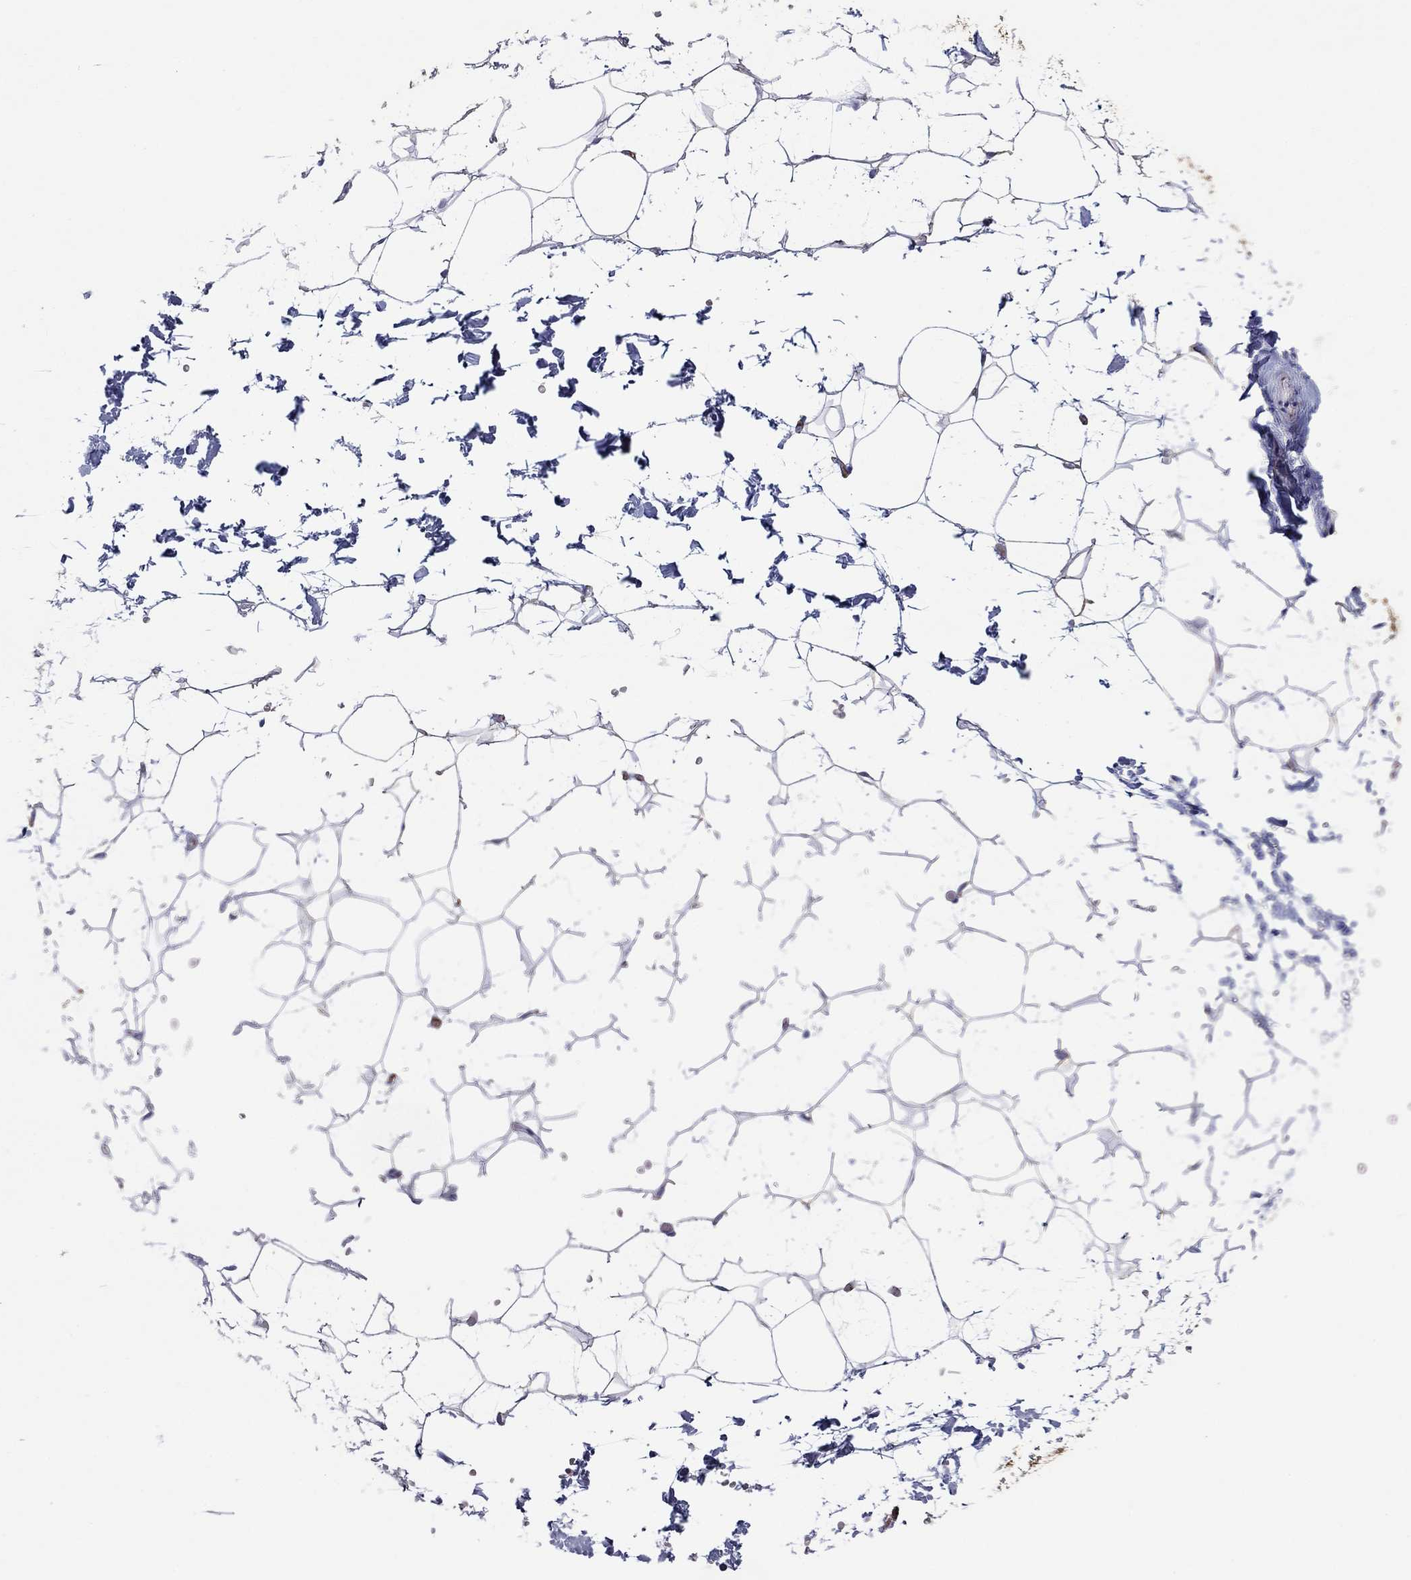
{"staining": {"intensity": "negative", "quantity": "none", "location": "none"}, "tissue": "adipose tissue", "cell_type": "Adipocytes", "image_type": "normal", "snomed": [{"axis": "morphology", "description": "Normal tissue, NOS"}, {"axis": "topography", "description": "Skin"}, {"axis": "topography", "description": "Peripheral nerve tissue"}], "caption": "A high-resolution histopathology image shows immunohistochemistry (IHC) staining of benign adipose tissue, which demonstrates no significant staining in adipocytes. Nuclei are stained in blue.", "gene": "TPRN", "patient": {"sex": "female", "age": 56}}